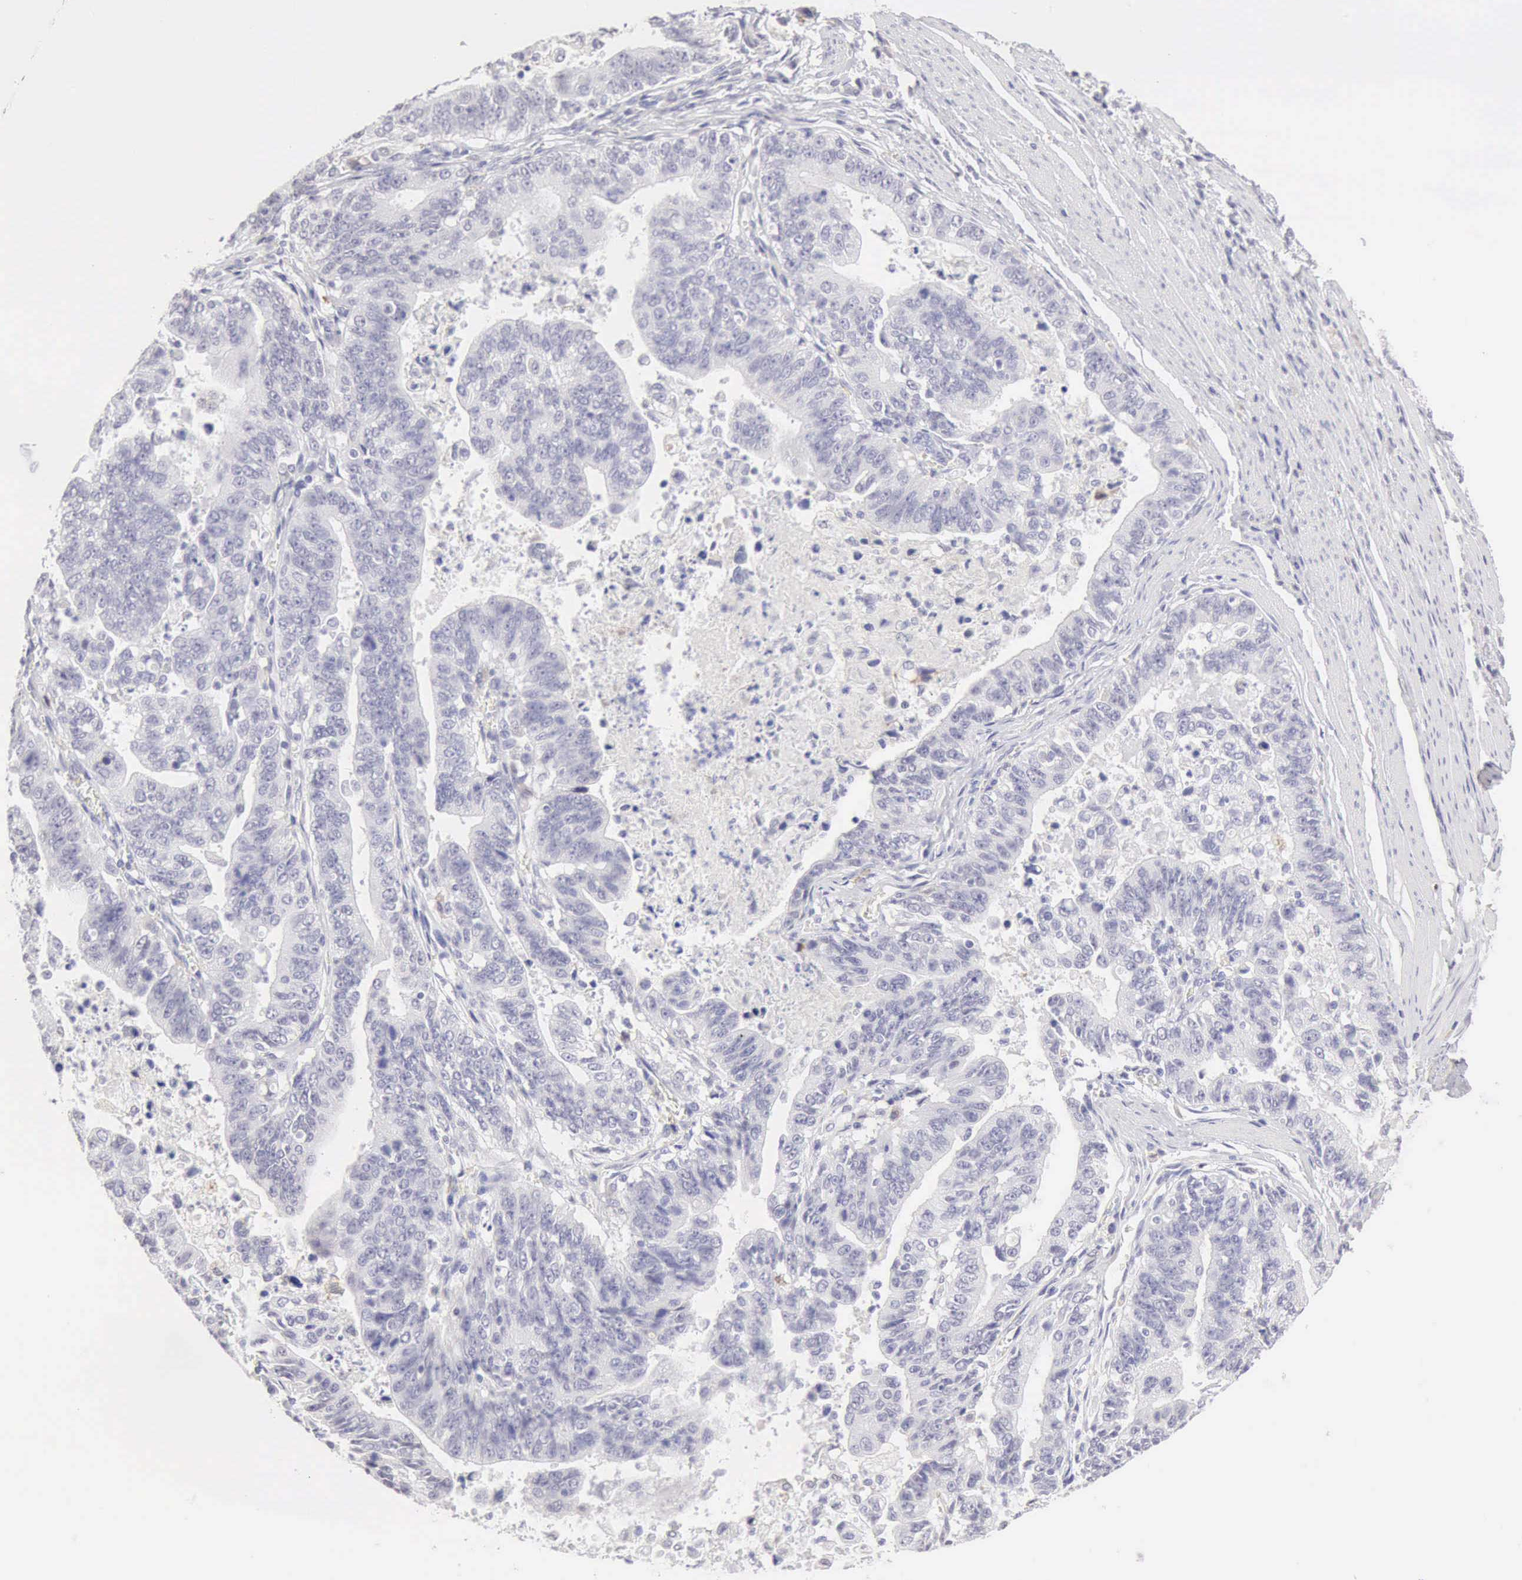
{"staining": {"intensity": "negative", "quantity": "none", "location": "none"}, "tissue": "stomach cancer", "cell_type": "Tumor cells", "image_type": "cancer", "snomed": [{"axis": "morphology", "description": "Adenocarcinoma, NOS"}, {"axis": "topography", "description": "Stomach, upper"}], "caption": "IHC of adenocarcinoma (stomach) reveals no positivity in tumor cells. (Stains: DAB (3,3'-diaminobenzidine) IHC with hematoxylin counter stain, Microscopy: brightfield microscopy at high magnification).", "gene": "RNASE1", "patient": {"sex": "female", "age": 50}}